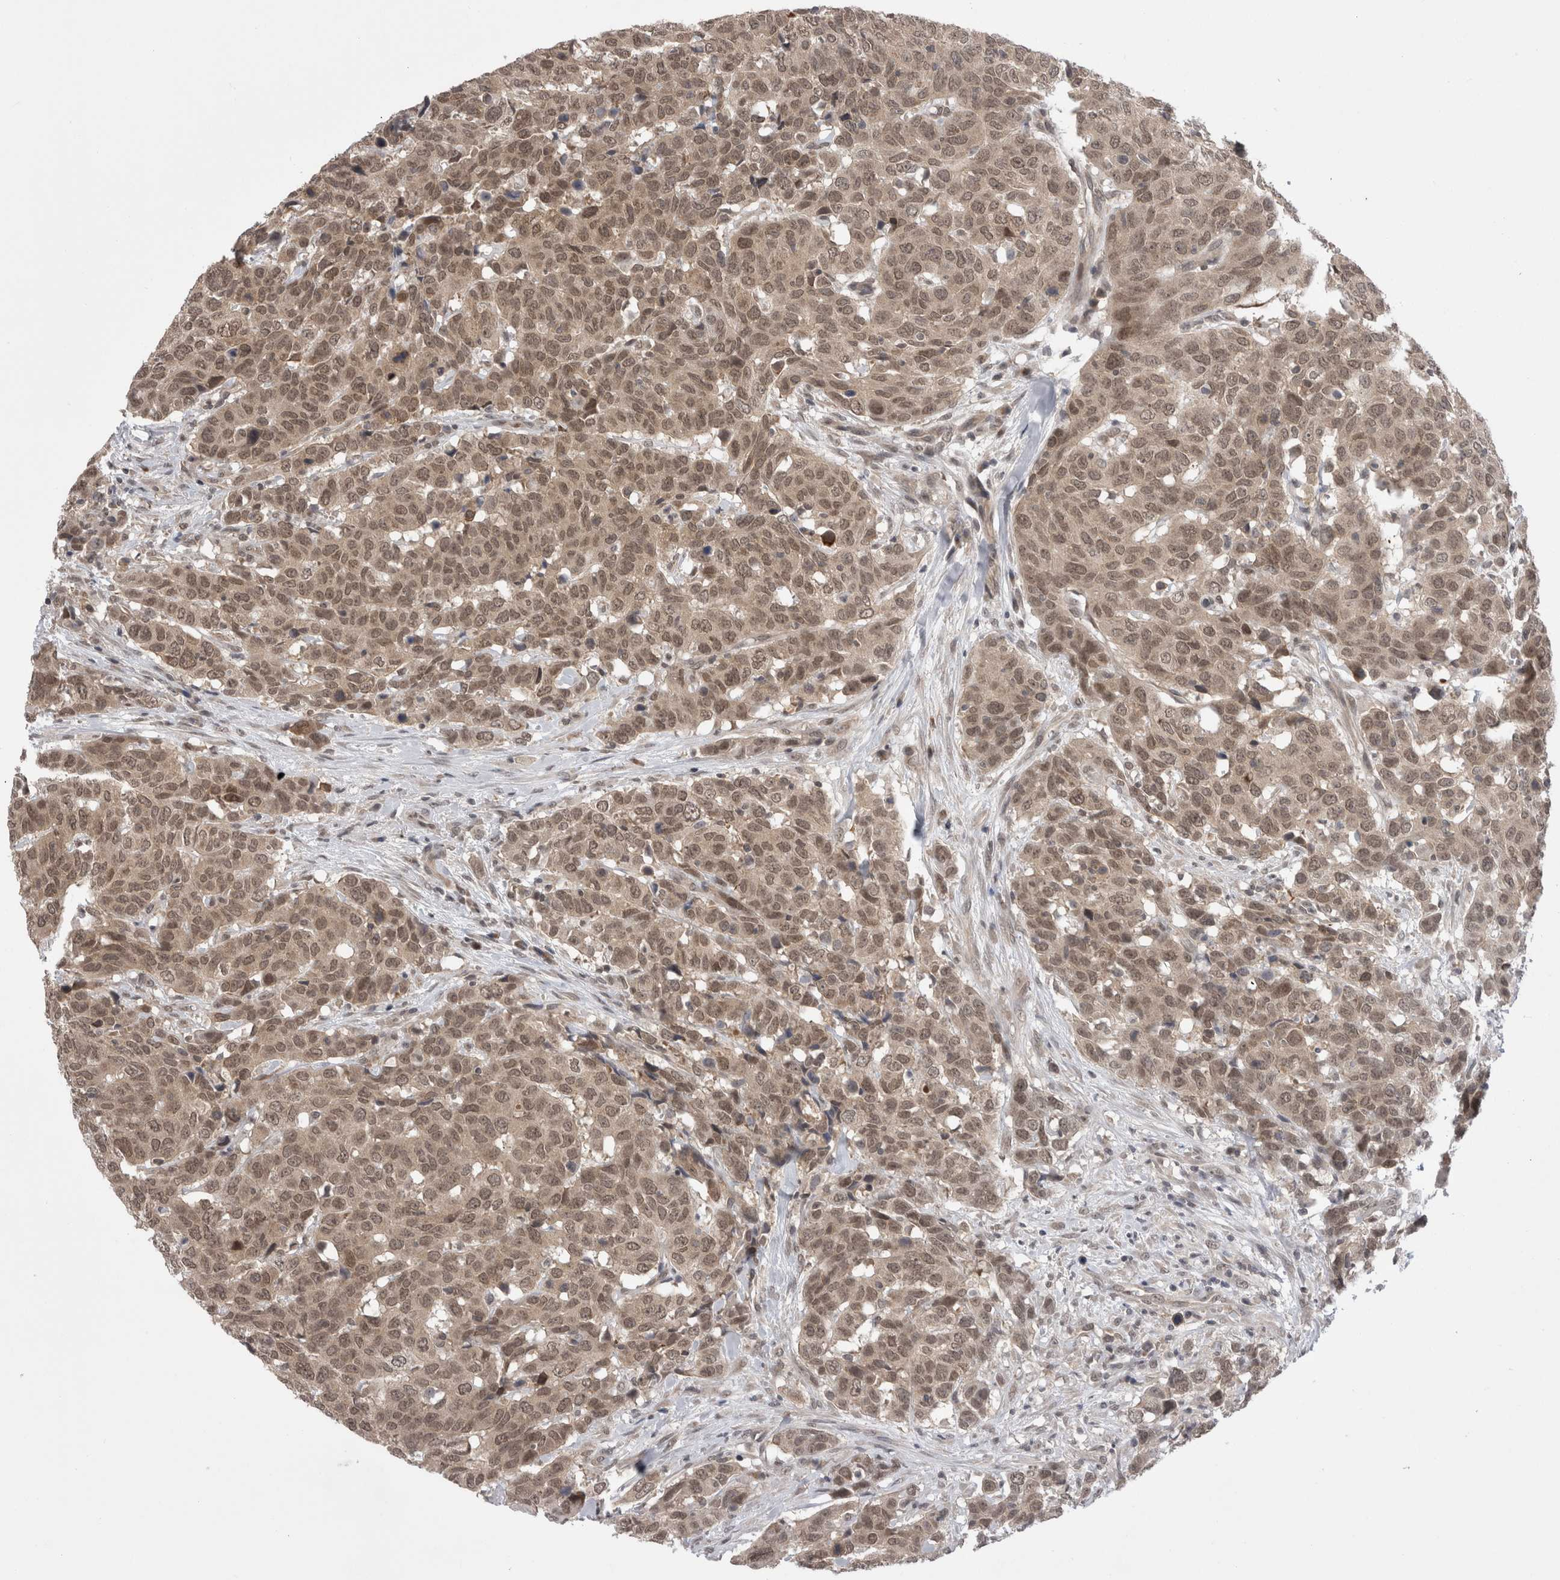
{"staining": {"intensity": "weak", "quantity": ">75%", "location": "nuclear"}, "tissue": "head and neck cancer", "cell_type": "Tumor cells", "image_type": "cancer", "snomed": [{"axis": "morphology", "description": "Squamous cell carcinoma, NOS"}, {"axis": "topography", "description": "Head-Neck"}], "caption": "Head and neck cancer was stained to show a protein in brown. There is low levels of weak nuclear positivity in approximately >75% of tumor cells.", "gene": "ZNF341", "patient": {"sex": "male", "age": 66}}